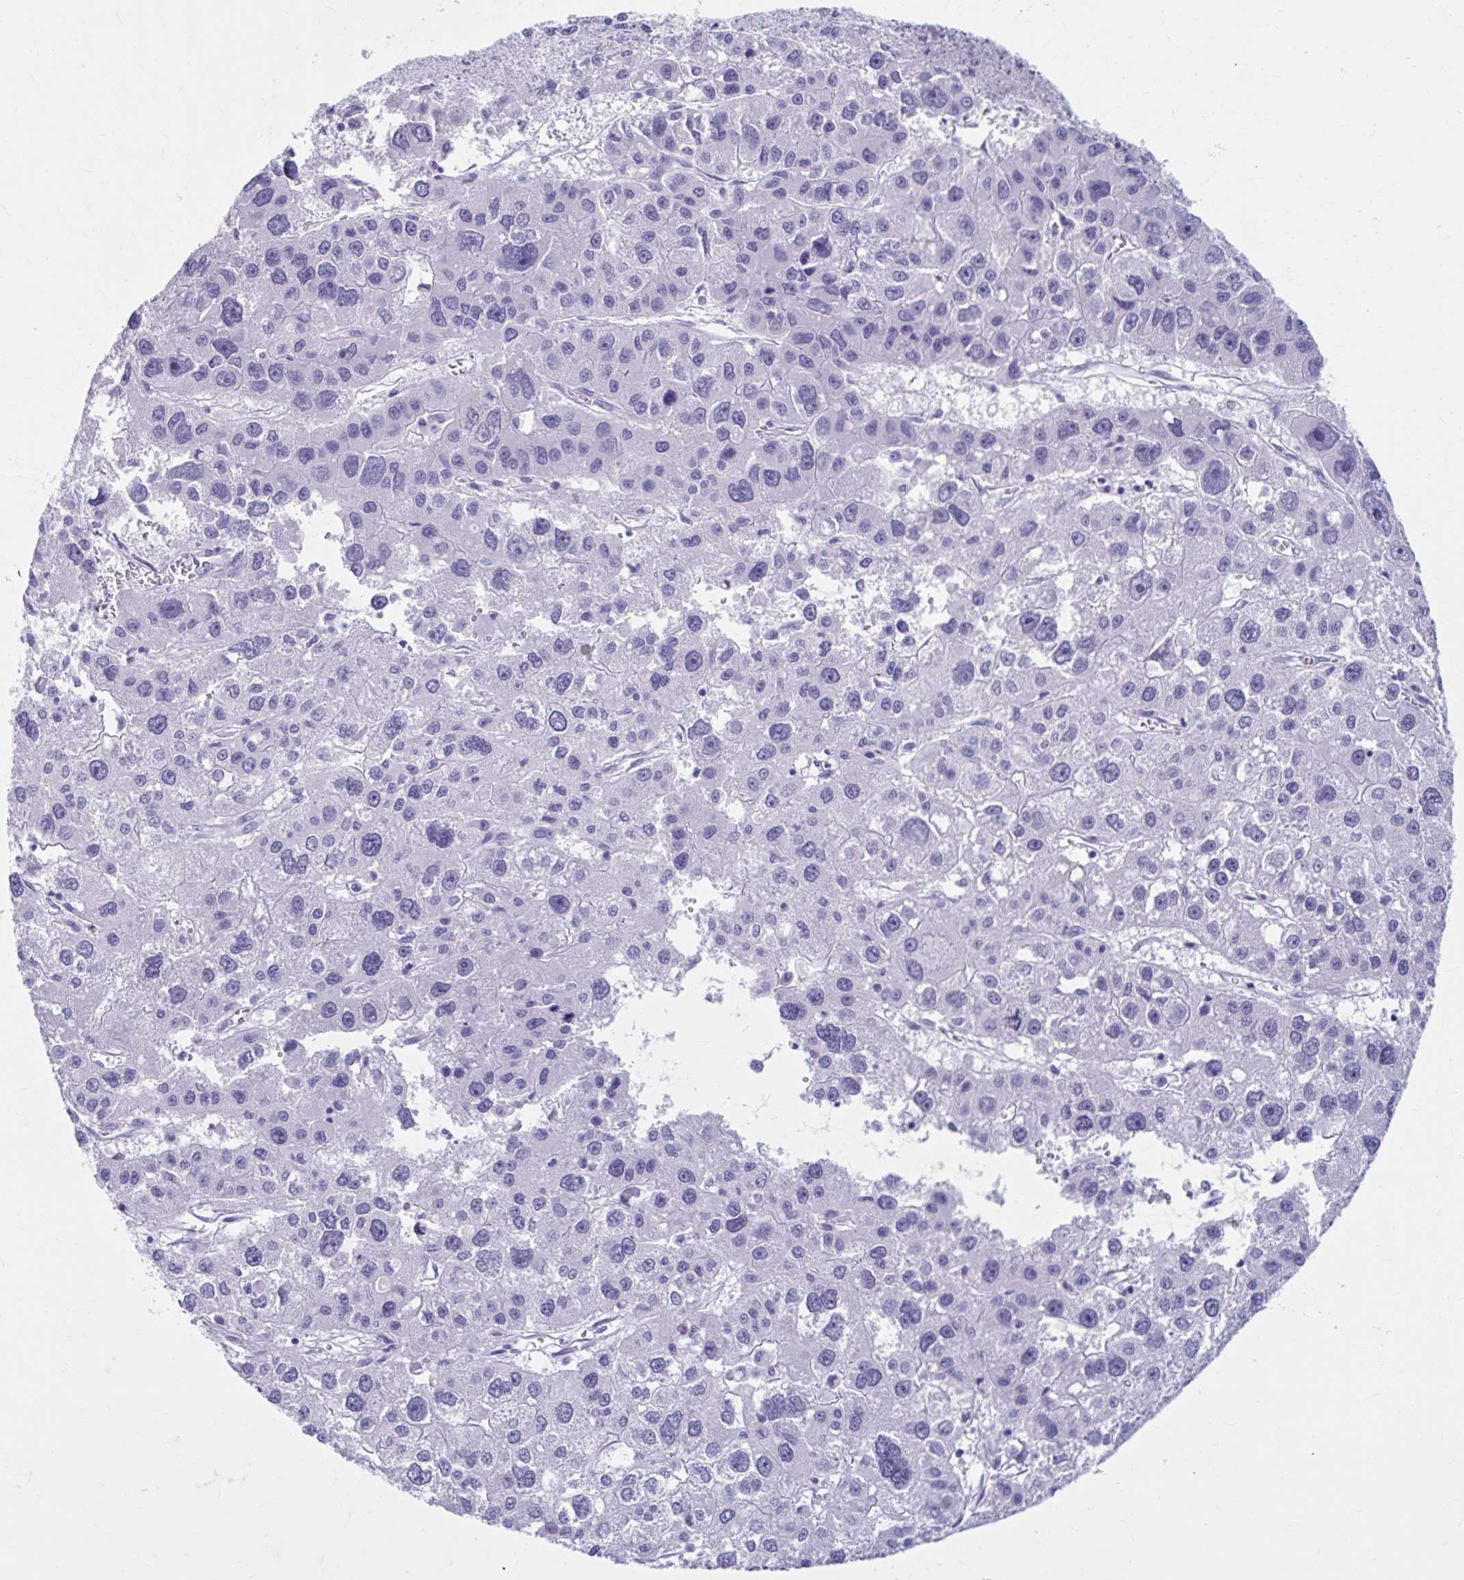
{"staining": {"intensity": "negative", "quantity": "none", "location": "none"}, "tissue": "liver cancer", "cell_type": "Tumor cells", "image_type": "cancer", "snomed": [{"axis": "morphology", "description": "Carcinoma, Hepatocellular, NOS"}, {"axis": "topography", "description": "Liver"}], "caption": "Liver hepatocellular carcinoma was stained to show a protein in brown. There is no significant expression in tumor cells.", "gene": "KCNE2", "patient": {"sex": "male", "age": 73}}